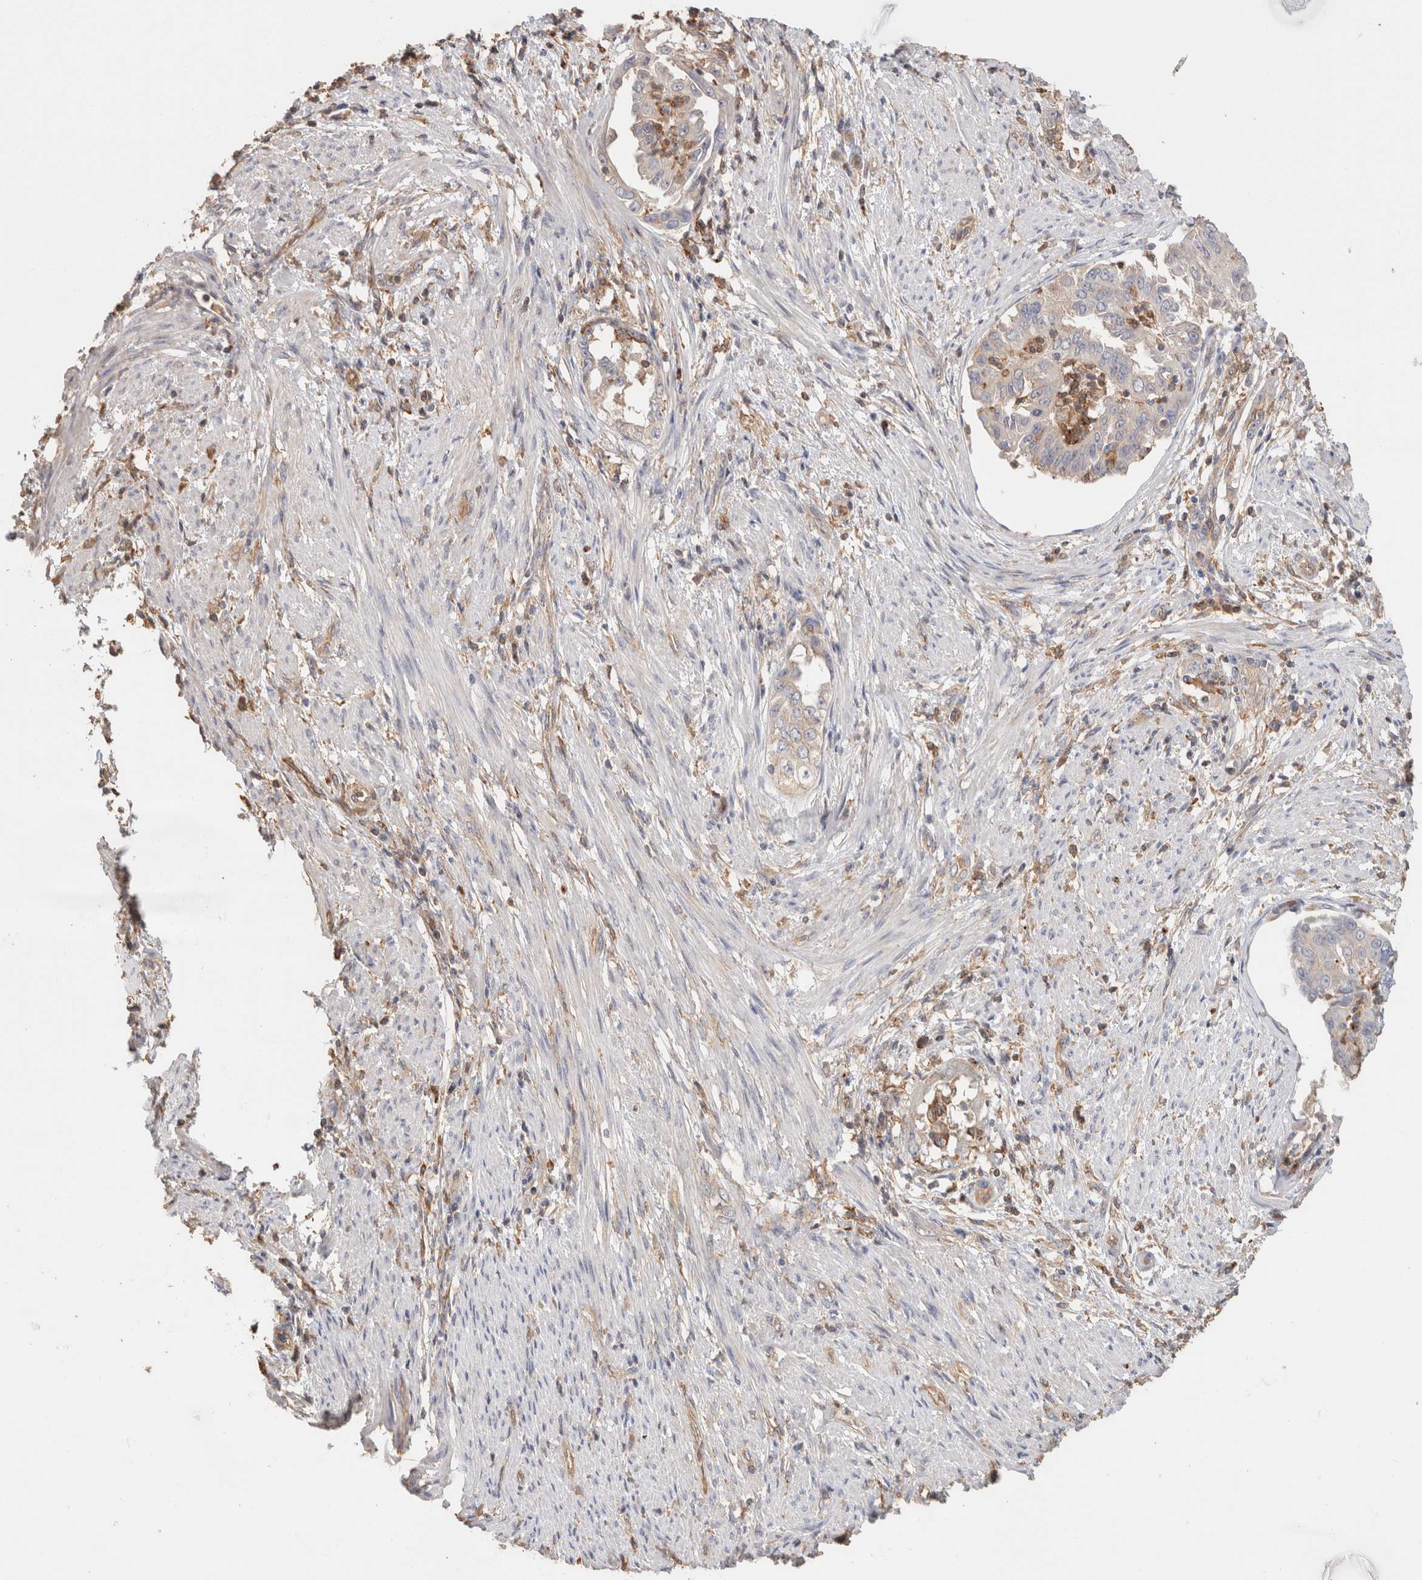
{"staining": {"intensity": "weak", "quantity": "<25%", "location": "cytoplasmic/membranous"}, "tissue": "endometrial cancer", "cell_type": "Tumor cells", "image_type": "cancer", "snomed": [{"axis": "morphology", "description": "Adenocarcinoma, NOS"}, {"axis": "topography", "description": "Endometrium"}], "caption": "Immunohistochemistry (IHC) micrograph of endometrial cancer (adenocarcinoma) stained for a protein (brown), which displays no expression in tumor cells.", "gene": "CFAP418", "patient": {"sex": "female", "age": 85}}